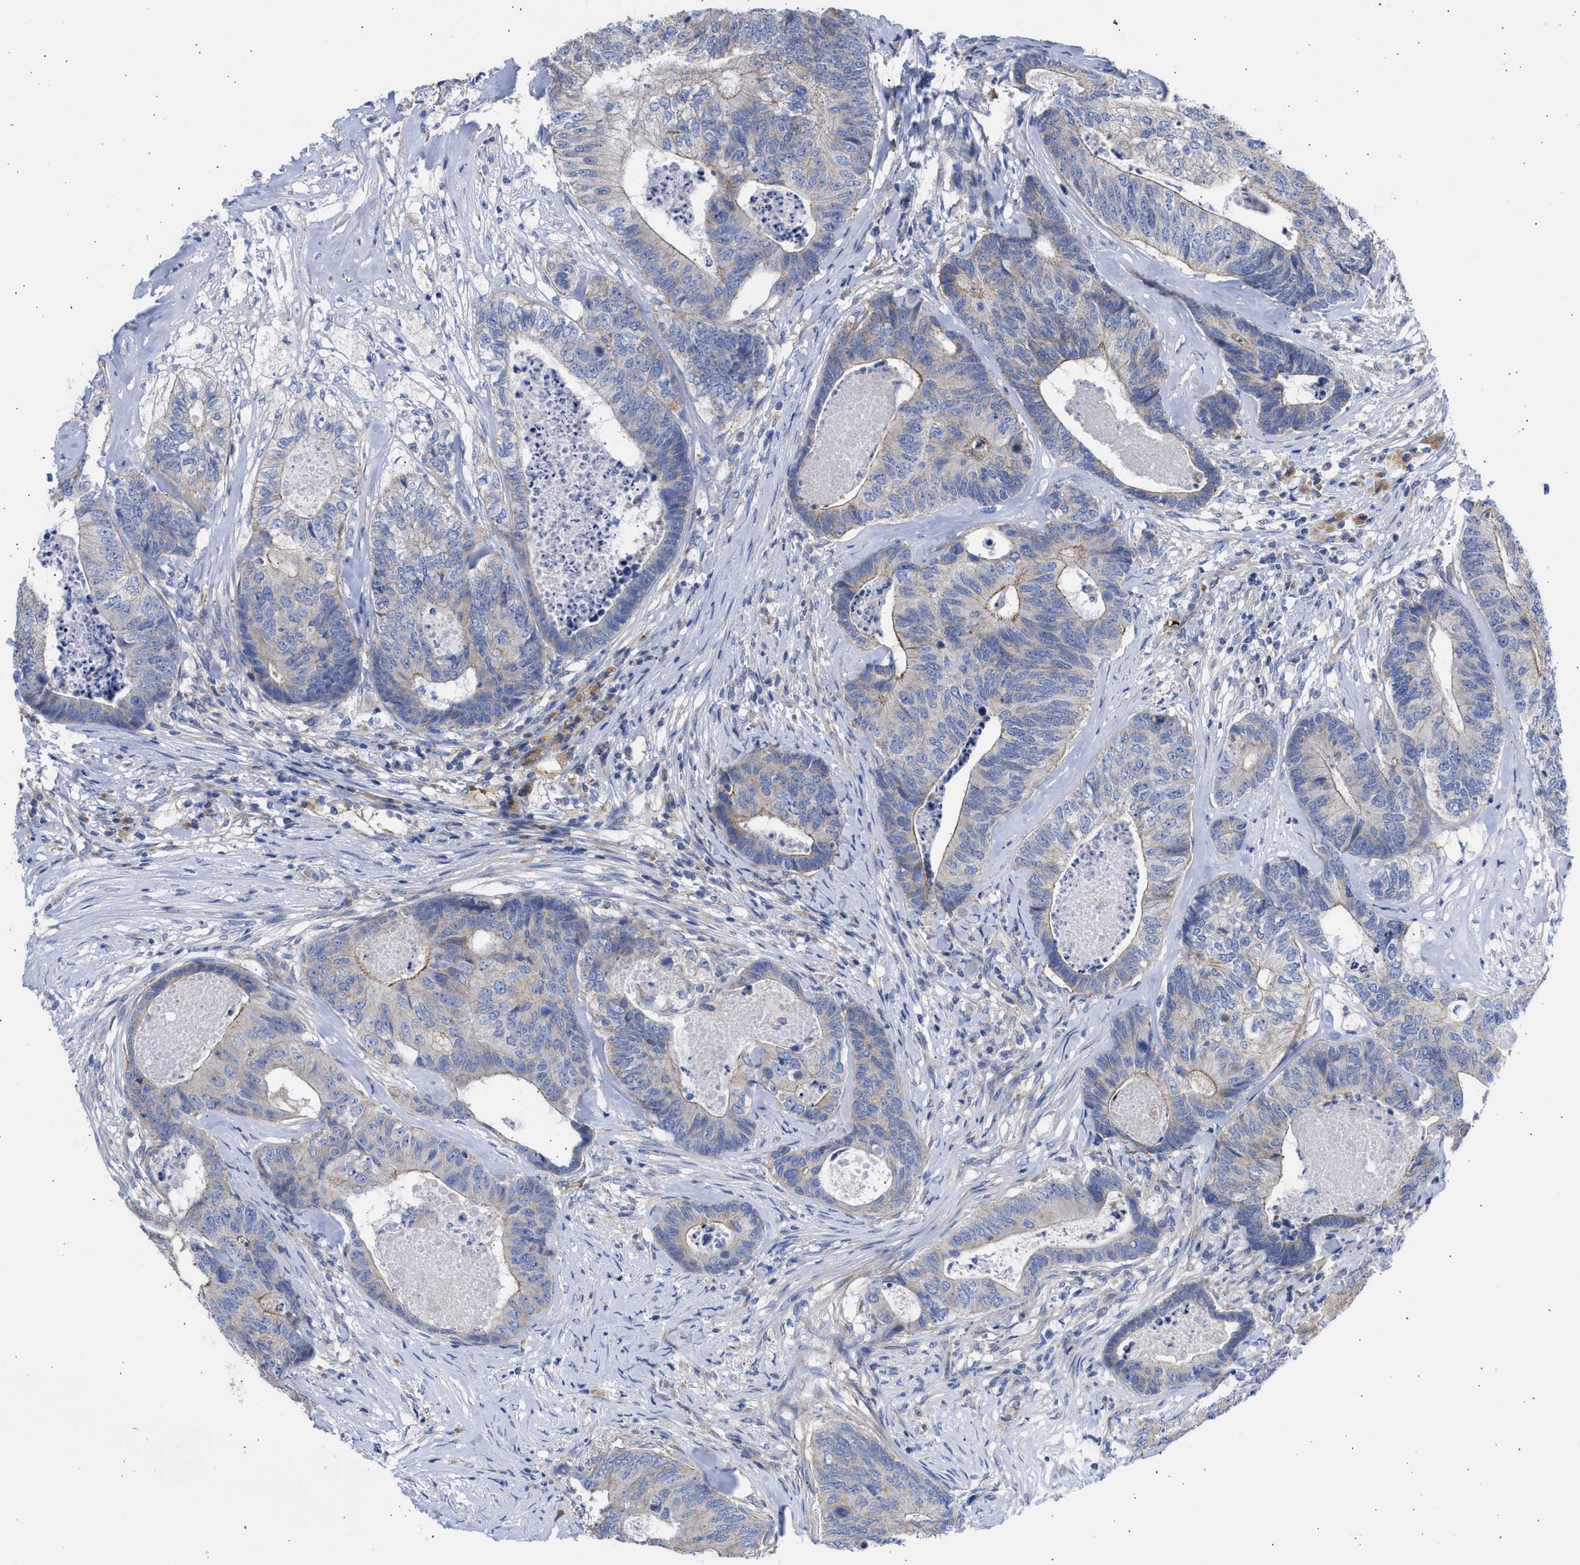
{"staining": {"intensity": "moderate", "quantity": "25%-75%", "location": "cytoplasmic/membranous"}, "tissue": "colorectal cancer", "cell_type": "Tumor cells", "image_type": "cancer", "snomed": [{"axis": "morphology", "description": "Adenocarcinoma, NOS"}, {"axis": "topography", "description": "Colon"}], "caption": "Colorectal cancer (adenocarcinoma) stained with IHC demonstrates moderate cytoplasmic/membranous positivity in approximately 25%-75% of tumor cells.", "gene": "BTG3", "patient": {"sex": "female", "age": 67}}